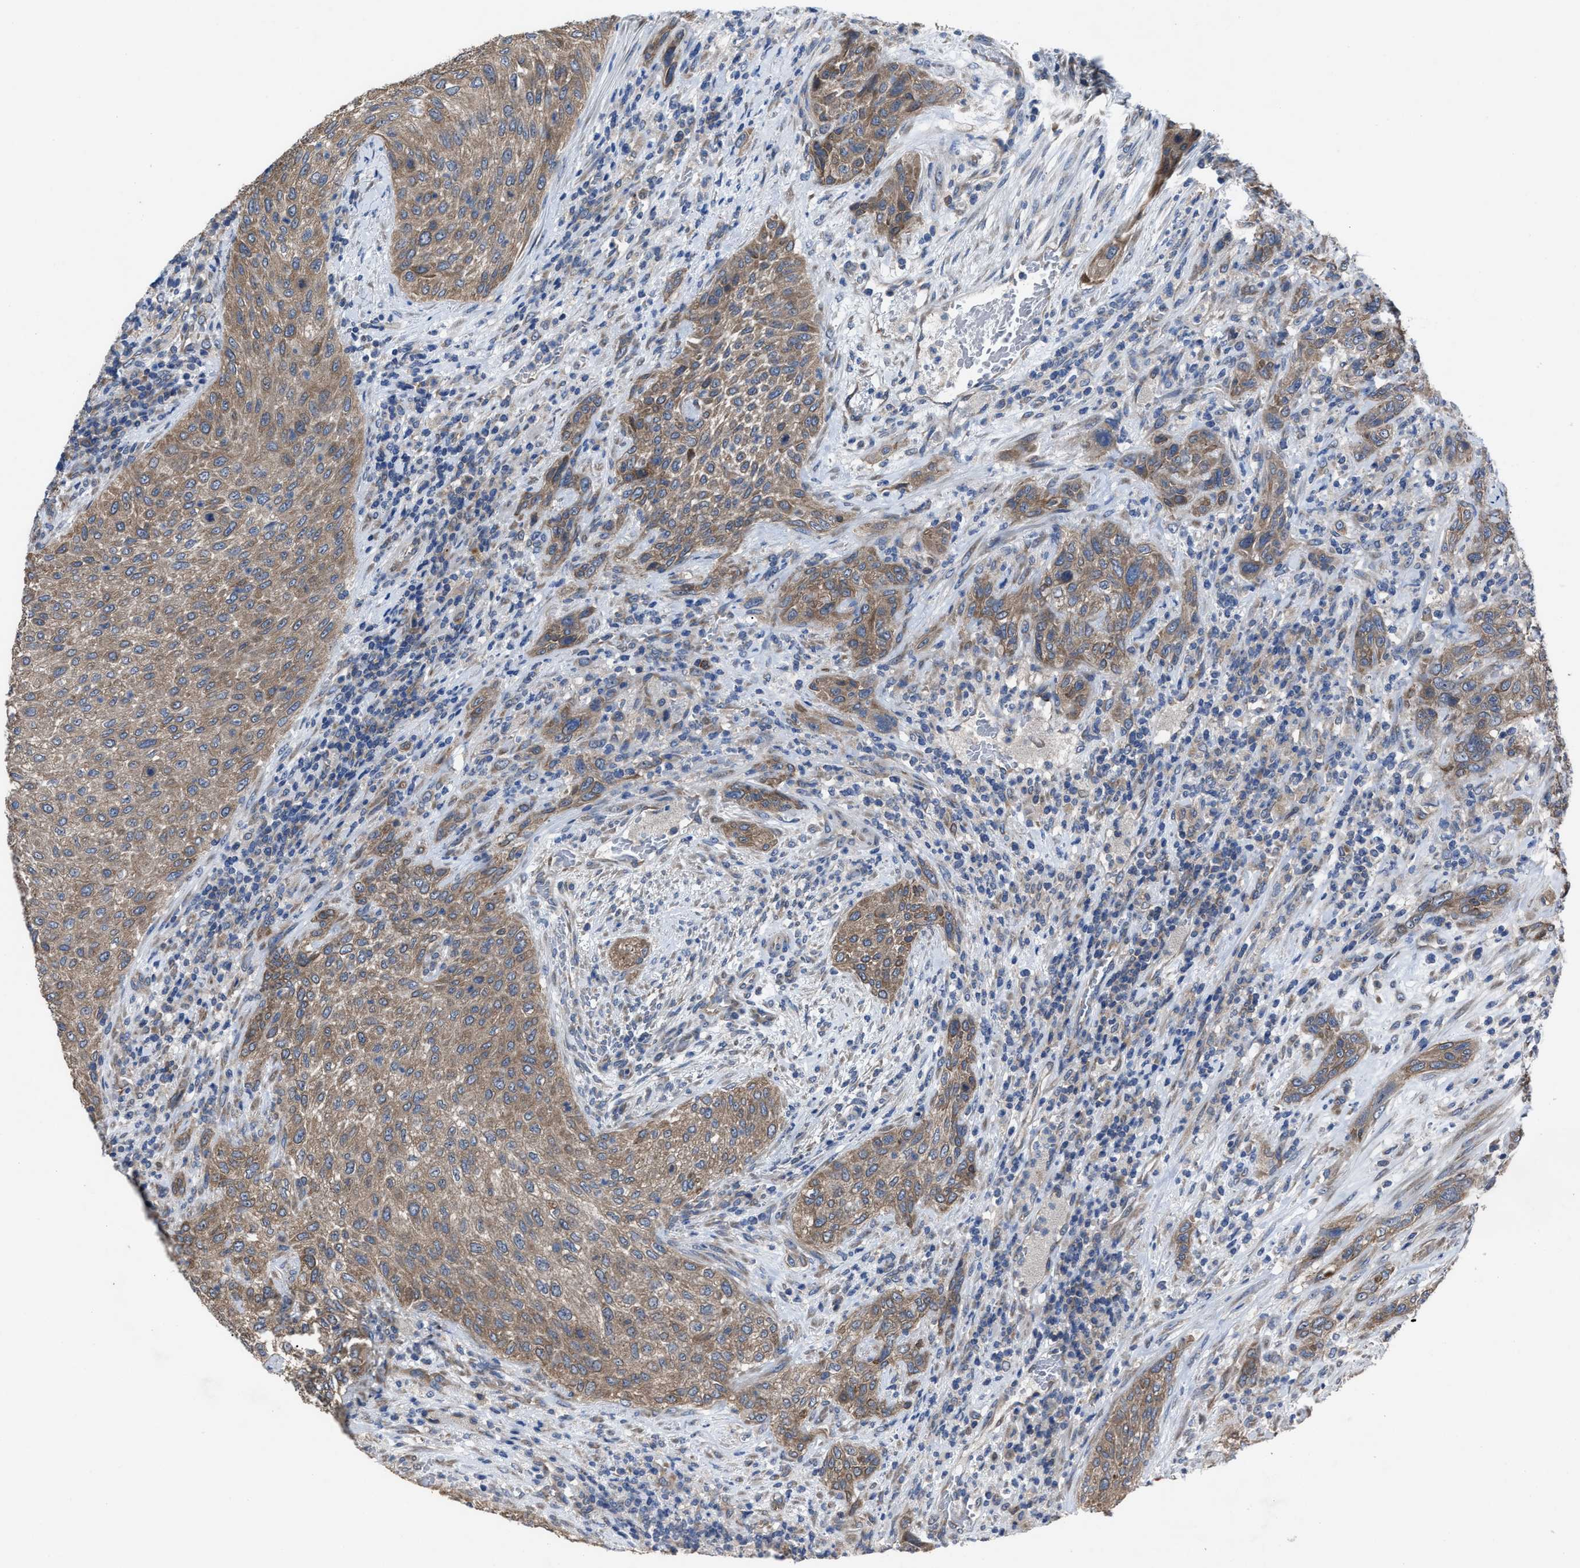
{"staining": {"intensity": "moderate", "quantity": ">75%", "location": "cytoplasmic/membranous"}, "tissue": "urothelial cancer", "cell_type": "Tumor cells", "image_type": "cancer", "snomed": [{"axis": "morphology", "description": "Urothelial carcinoma, Low grade"}, {"axis": "morphology", "description": "Urothelial carcinoma, High grade"}, {"axis": "topography", "description": "Urinary bladder"}], "caption": "Urothelial cancer stained with a brown dye shows moderate cytoplasmic/membranous positive positivity in approximately >75% of tumor cells.", "gene": "UPF1", "patient": {"sex": "male", "age": 35}}